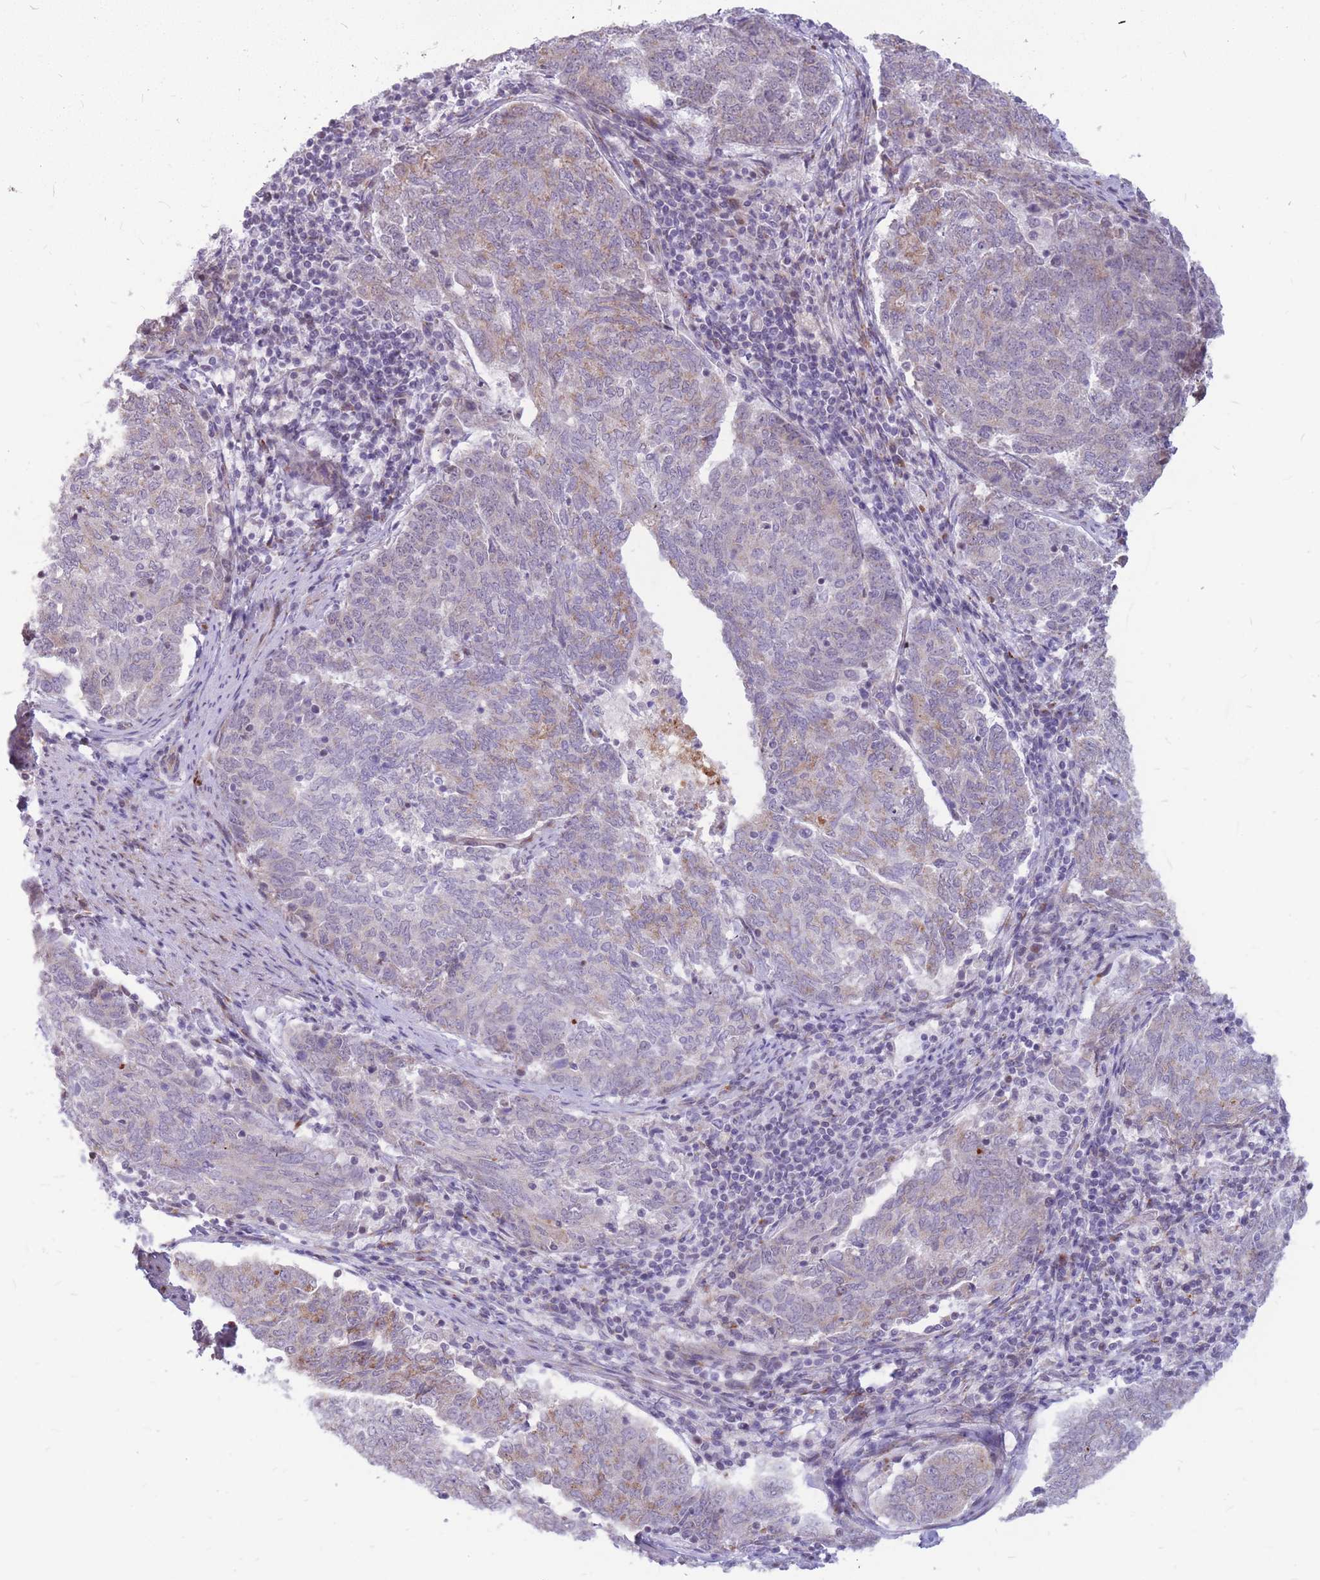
{"staining": {"intensity": "weak", "quantity": "<25%", "location": "cytoplasmic/membranous"}, "tissue": "endometrial cancer", "cell_type": "Tumor cells", "image_type": "cancer", "snomed": [{"axis": "morphology", "description": "Adenocarcinoma, NOS"}, {"axis": "topography", "description": "Endometrium"}], "caption": "Tumor cells are negative for brown protein staining in adenocarcinoma (endometrial).", "gene": "ADD2", "patient": {"sex": "female", "age": 80}}